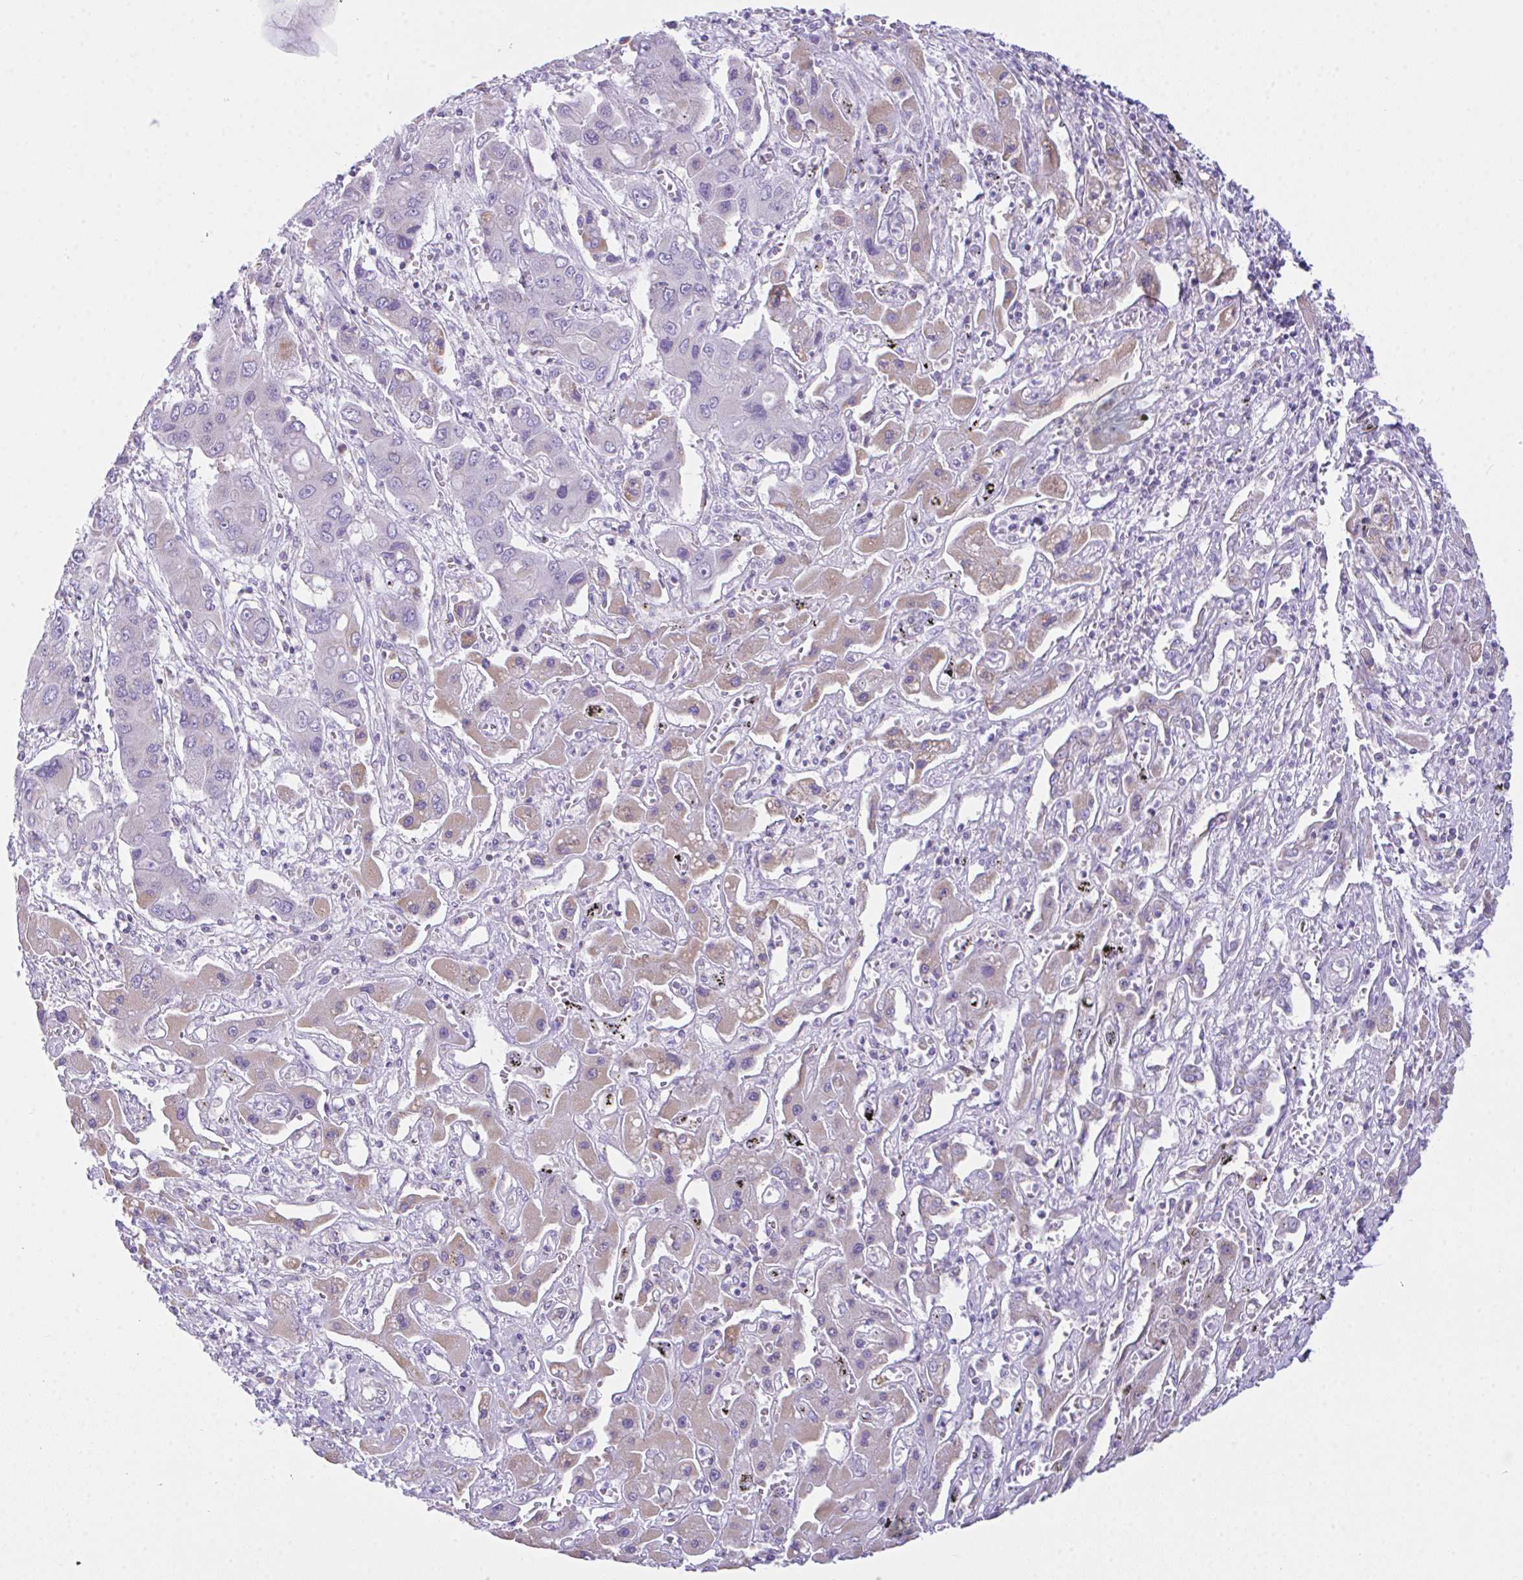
{"staining": {"intensity": "negative", "quantity": "none", "location": "none"}, "tissue": "liver cancer", "cell_type": "Tumor cells", "image_type": "cancer", "snomed": [{"axis": "morphology", "description": "Cholangiocarcinoma"}, {"axis": "topography", "description": "Liver"}], "caption": "Immunohistochemistry of human liver cholangiocarcinoma reveals no positivity in tumor cells.", "gene": "NLRP8", "patient": {"sex": "male", "age": 67}}